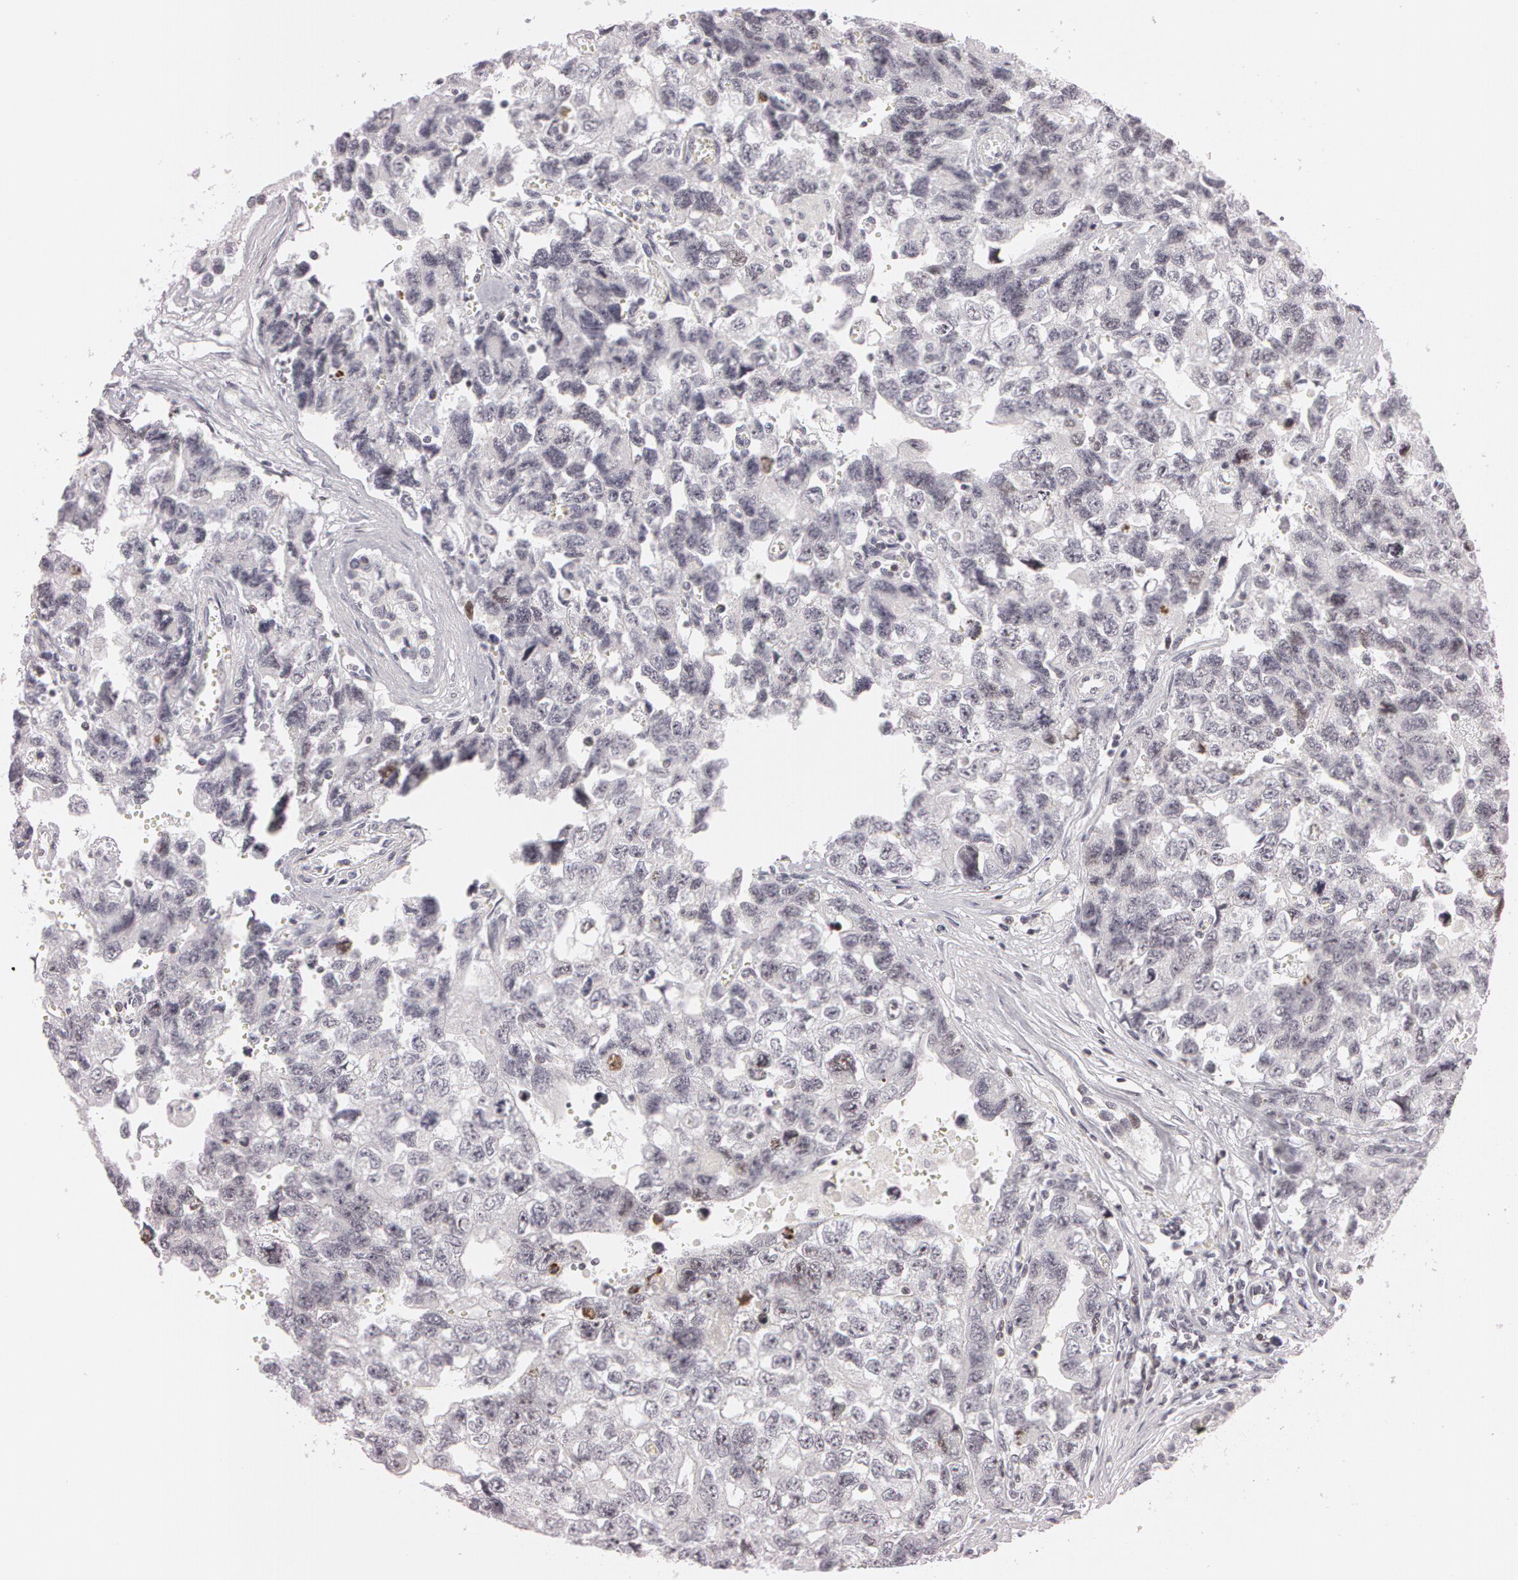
{"staining": {"intensity": "moderate", "quantity": "<25%", "location": "nuclear"}, "tissue": "testis cancer", "cell_type": "Tumor cells", "image_type": "cancer", "snomed": [{"axis": "morphology", "description": "Carcinoma, Embryonal, NOS"}, {"axis": "topography", "description": "Testis"}], "caption": "Immunohistochemistry (IHC) photomicrograph of neoplastic tissue: human testis cancer (embryonal carcinoma) stained using IHC shows low levels of moderate protein expression localized specifically in the nuclear of tumor cells, appearing as a nuclear brown color.", "gene": "FBL", "patient": {"sex": "male", "age": 31}}